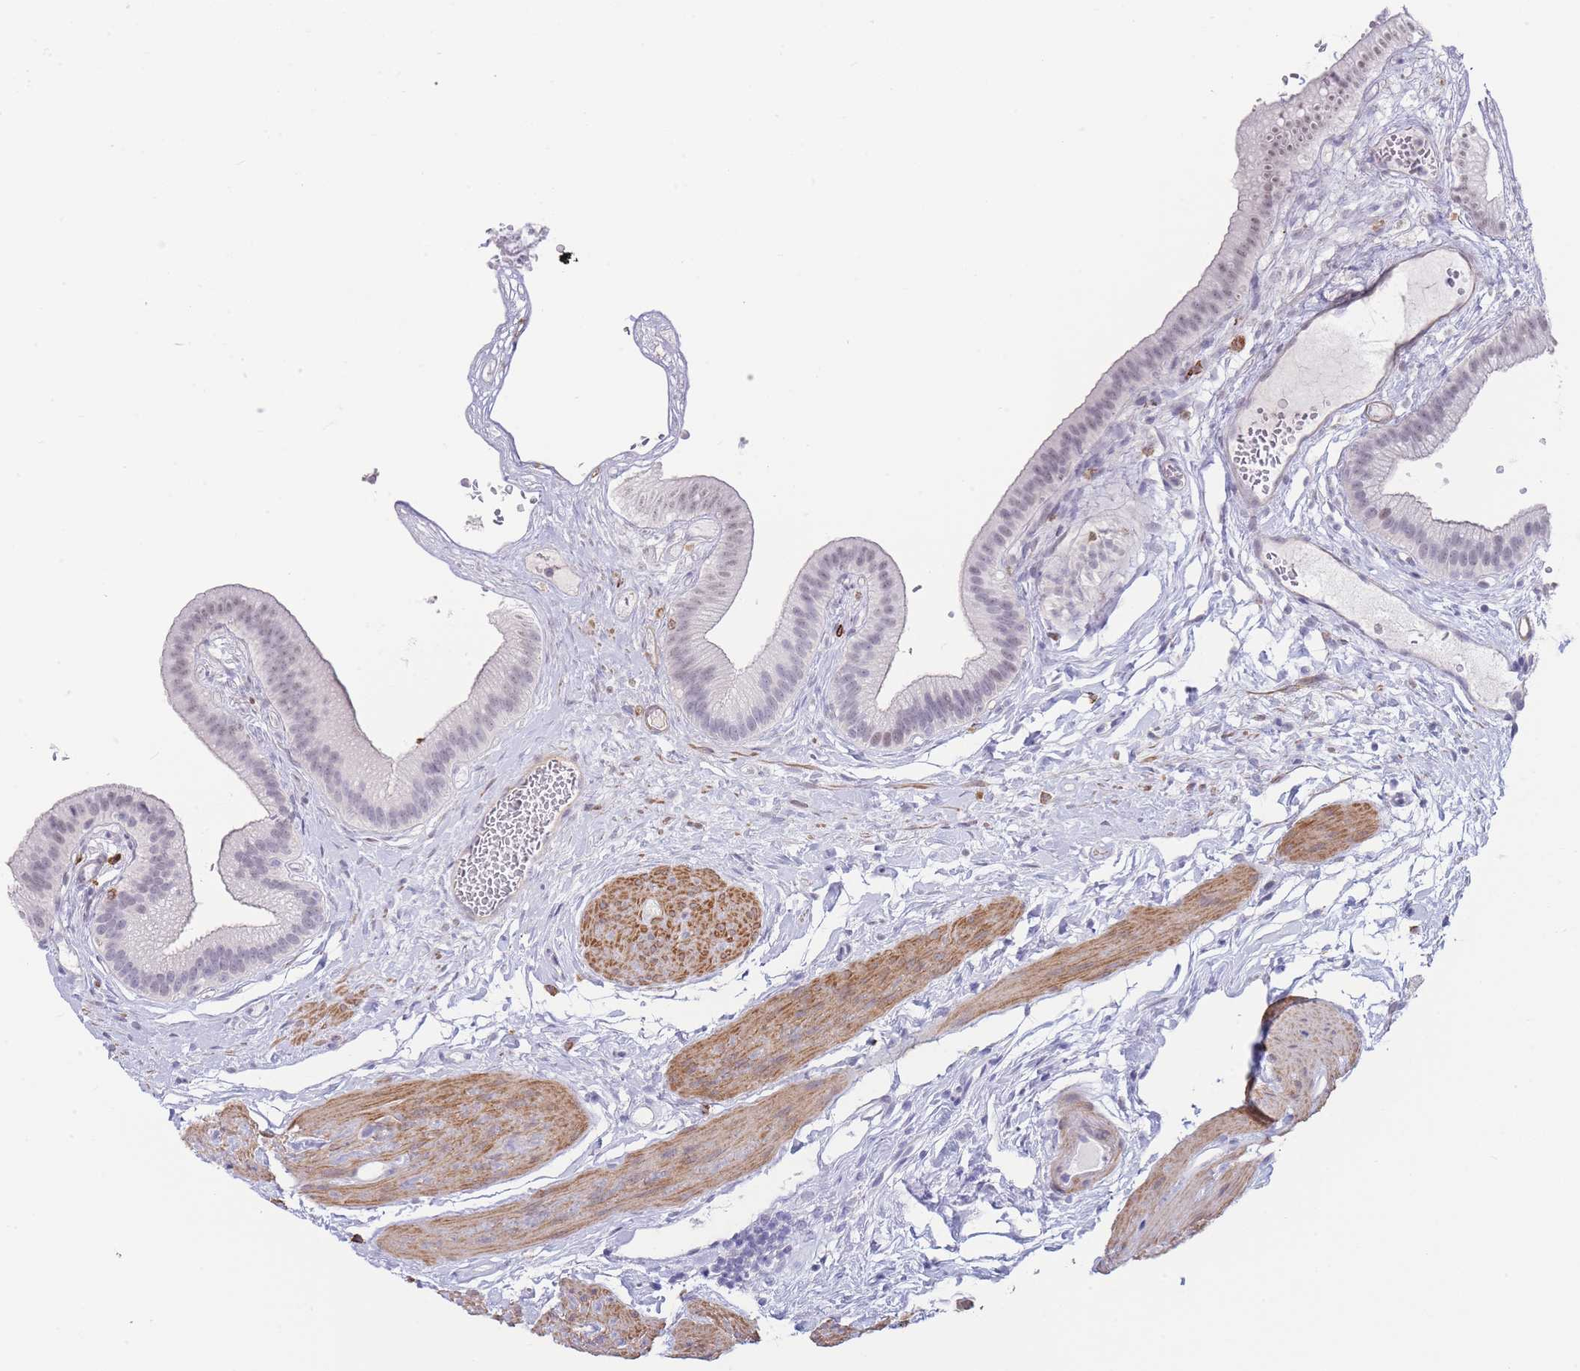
{"staining": {"intensity": "moderate", "quantity": "<25%", "location": "nuclear"}, "tissue": "gallbladder", "cell_type": "Glandular cells", "image_type": "normal", "snomed": [{"axis": "morphology", "description": "Normal tissue, NOS"}, {"axis": "topography", "description": "Gallbladder"}], "caption": "Benign gallbladder exhibits moderate nuclear positivity in approximately <25% of glandular cells The staining is performed using DAB (3,3'-diaminobenzidine) brown chromogen to label protein expression. The nuclei are counter-stained blue using hematoxylin..", "gene": "ASAP3", "patient": {"sex": "female", "age": 54}}